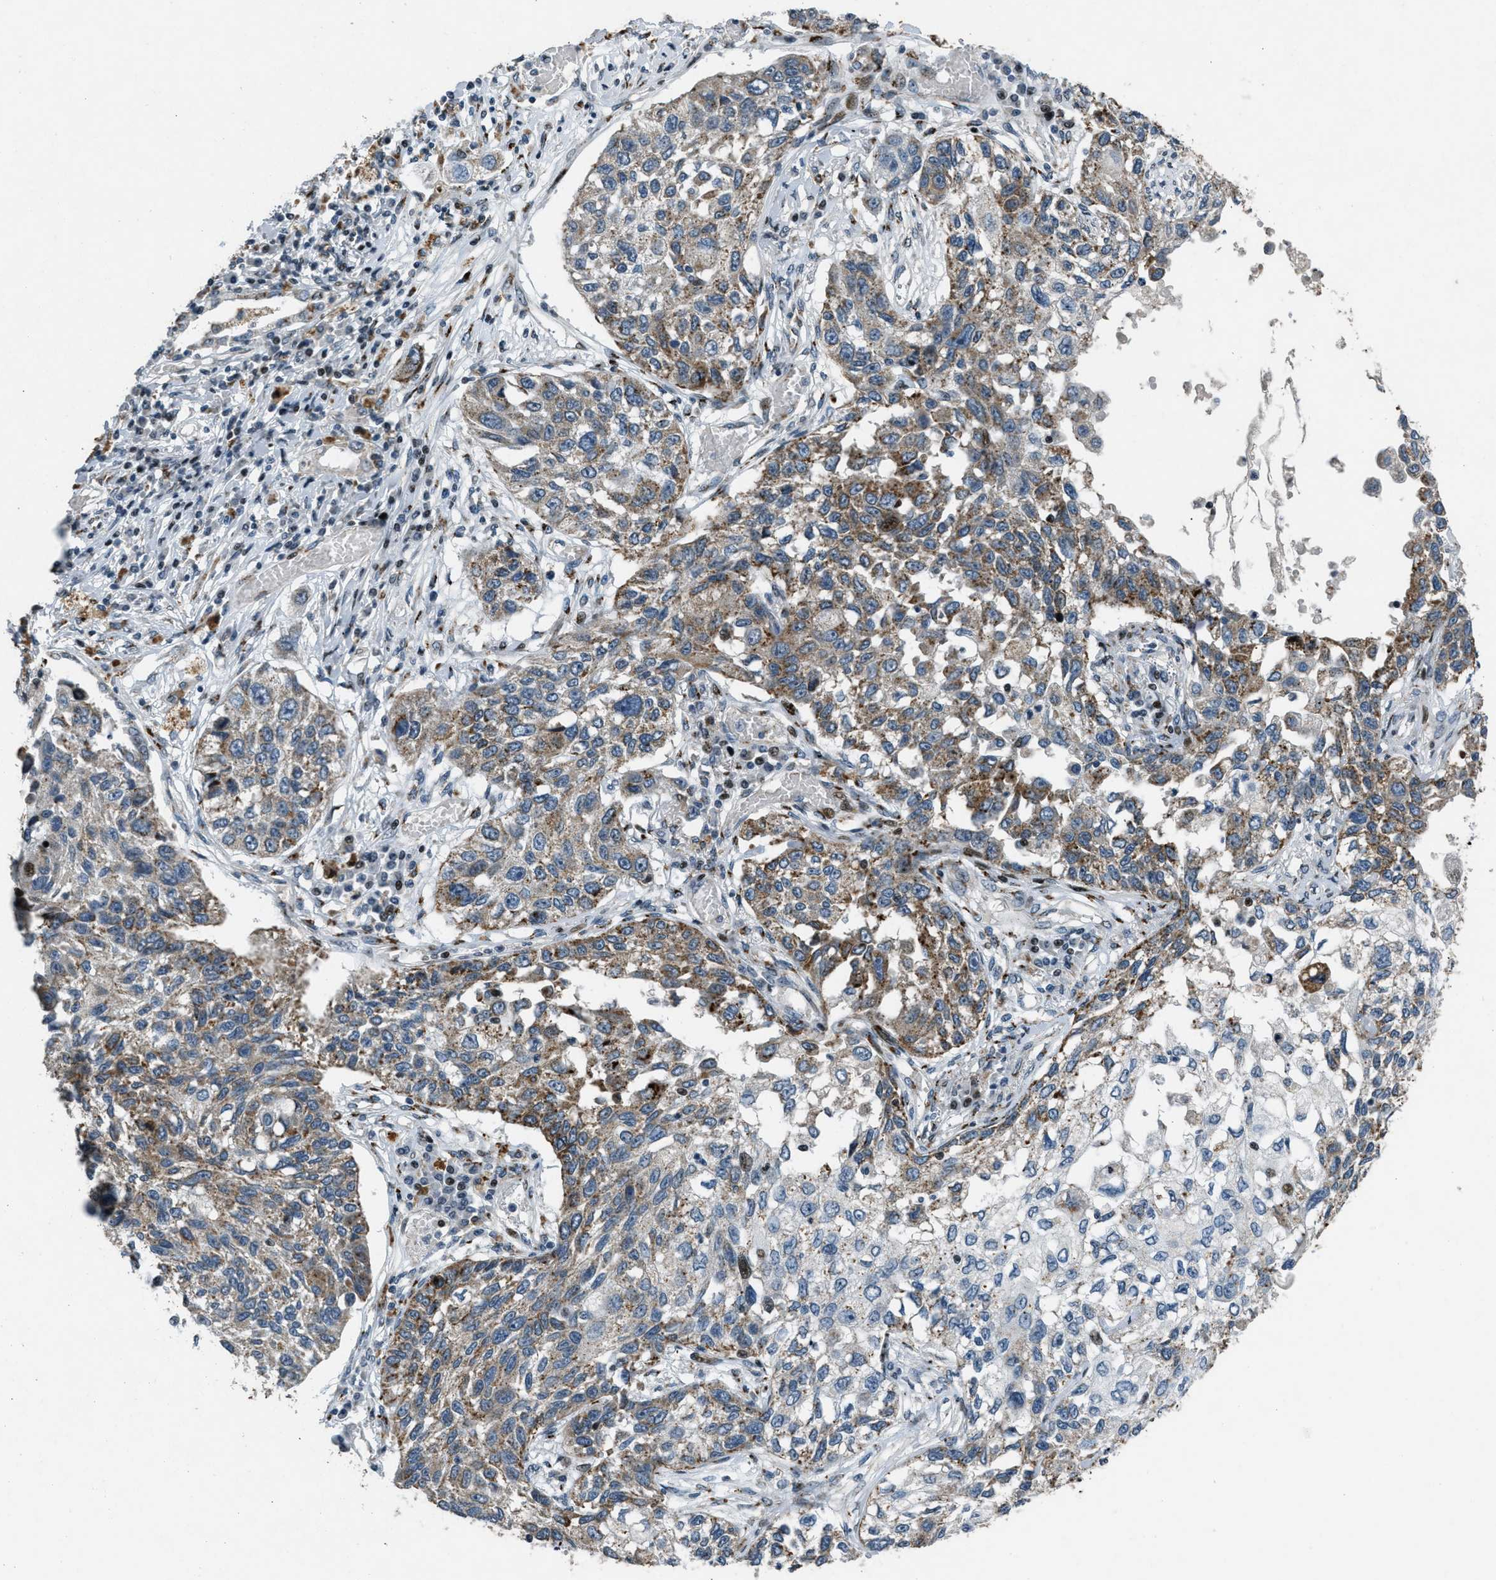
{"staining": {"intensity": "moderate", "quantity": "25%-75%", "location": "cytoplasmic/membranous"}, "tissue": "lung cancer", "cell_type": "Tumor cells", "image_type": "cancer", "snomed": [{"axis": "morphology", "description": "Squamous cell carcinoma, NOS"}, {"axis": "topography", "description": "Lung"}], "caption": "This histopathology image displays IHC staining of squamous cell carcinoma (lung), with medium moderate cytoplasmic/membranous staining in about 25%-75% of tumor cells.", "gene": "GPC6", "patient": {"sex": "male", "age": 71}}